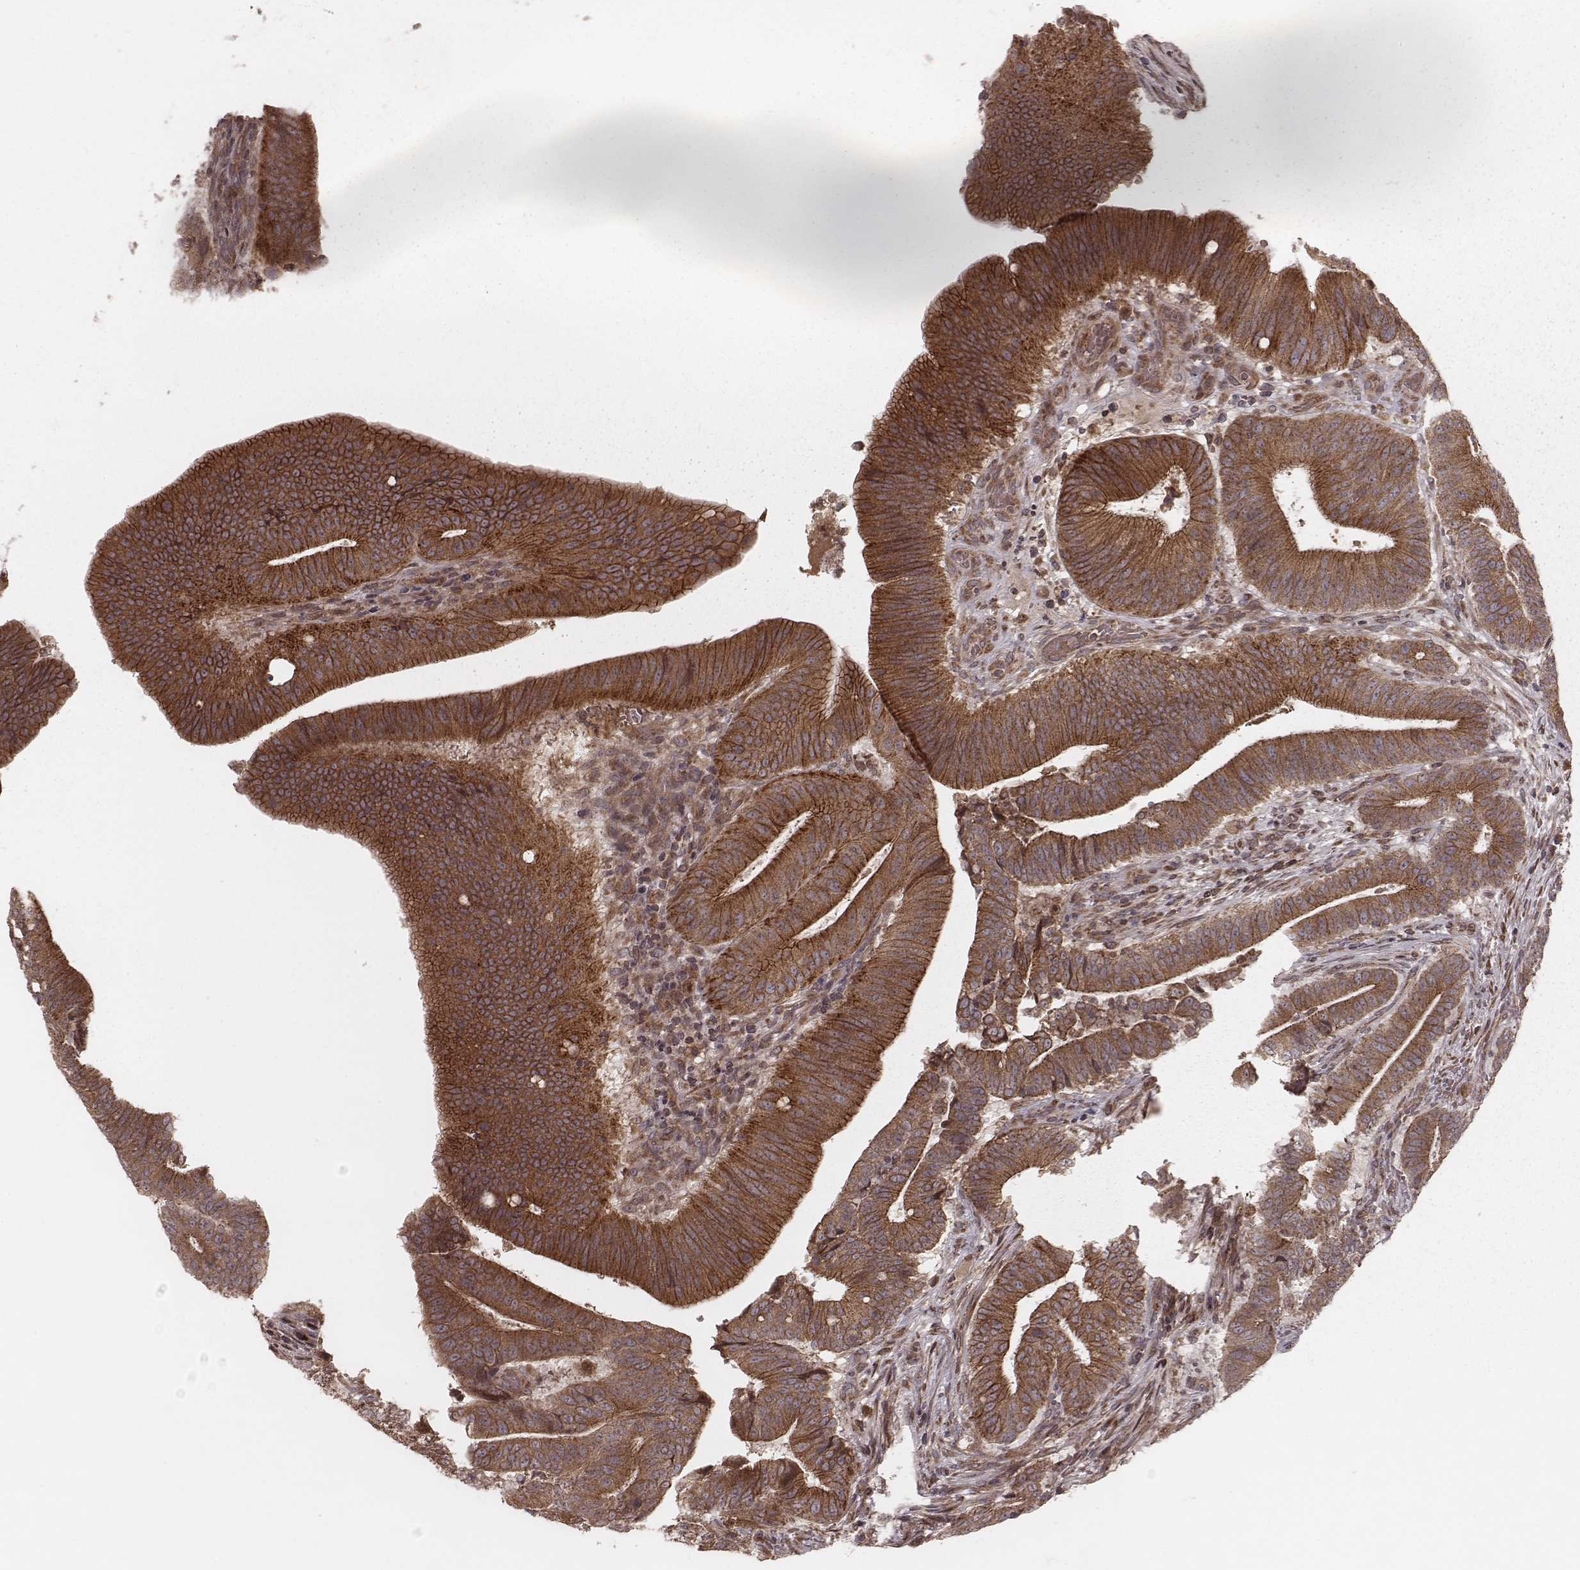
{"staining": {"intensity": "strong", "quantity": ">75%", "location": "cytoplasmic/membranous"}, "tissue": "colorectal cancer", "cell_type": "Tumor cells", "image_type": "cancer", "snomed": [{"axis": "morphology", "description": "Adenocarcinoma, NOS"}, {"axis": "topography", "description": "Colon"}], "caption": "About >75% of tumor cells in adenocarcinoma (colorectal) show strong cytoplasmic/membranous protein staining as visualized by brown immunohistochemical staining.", "gene": "MYO19", "patient": {"sex": "female", "age": 43}}